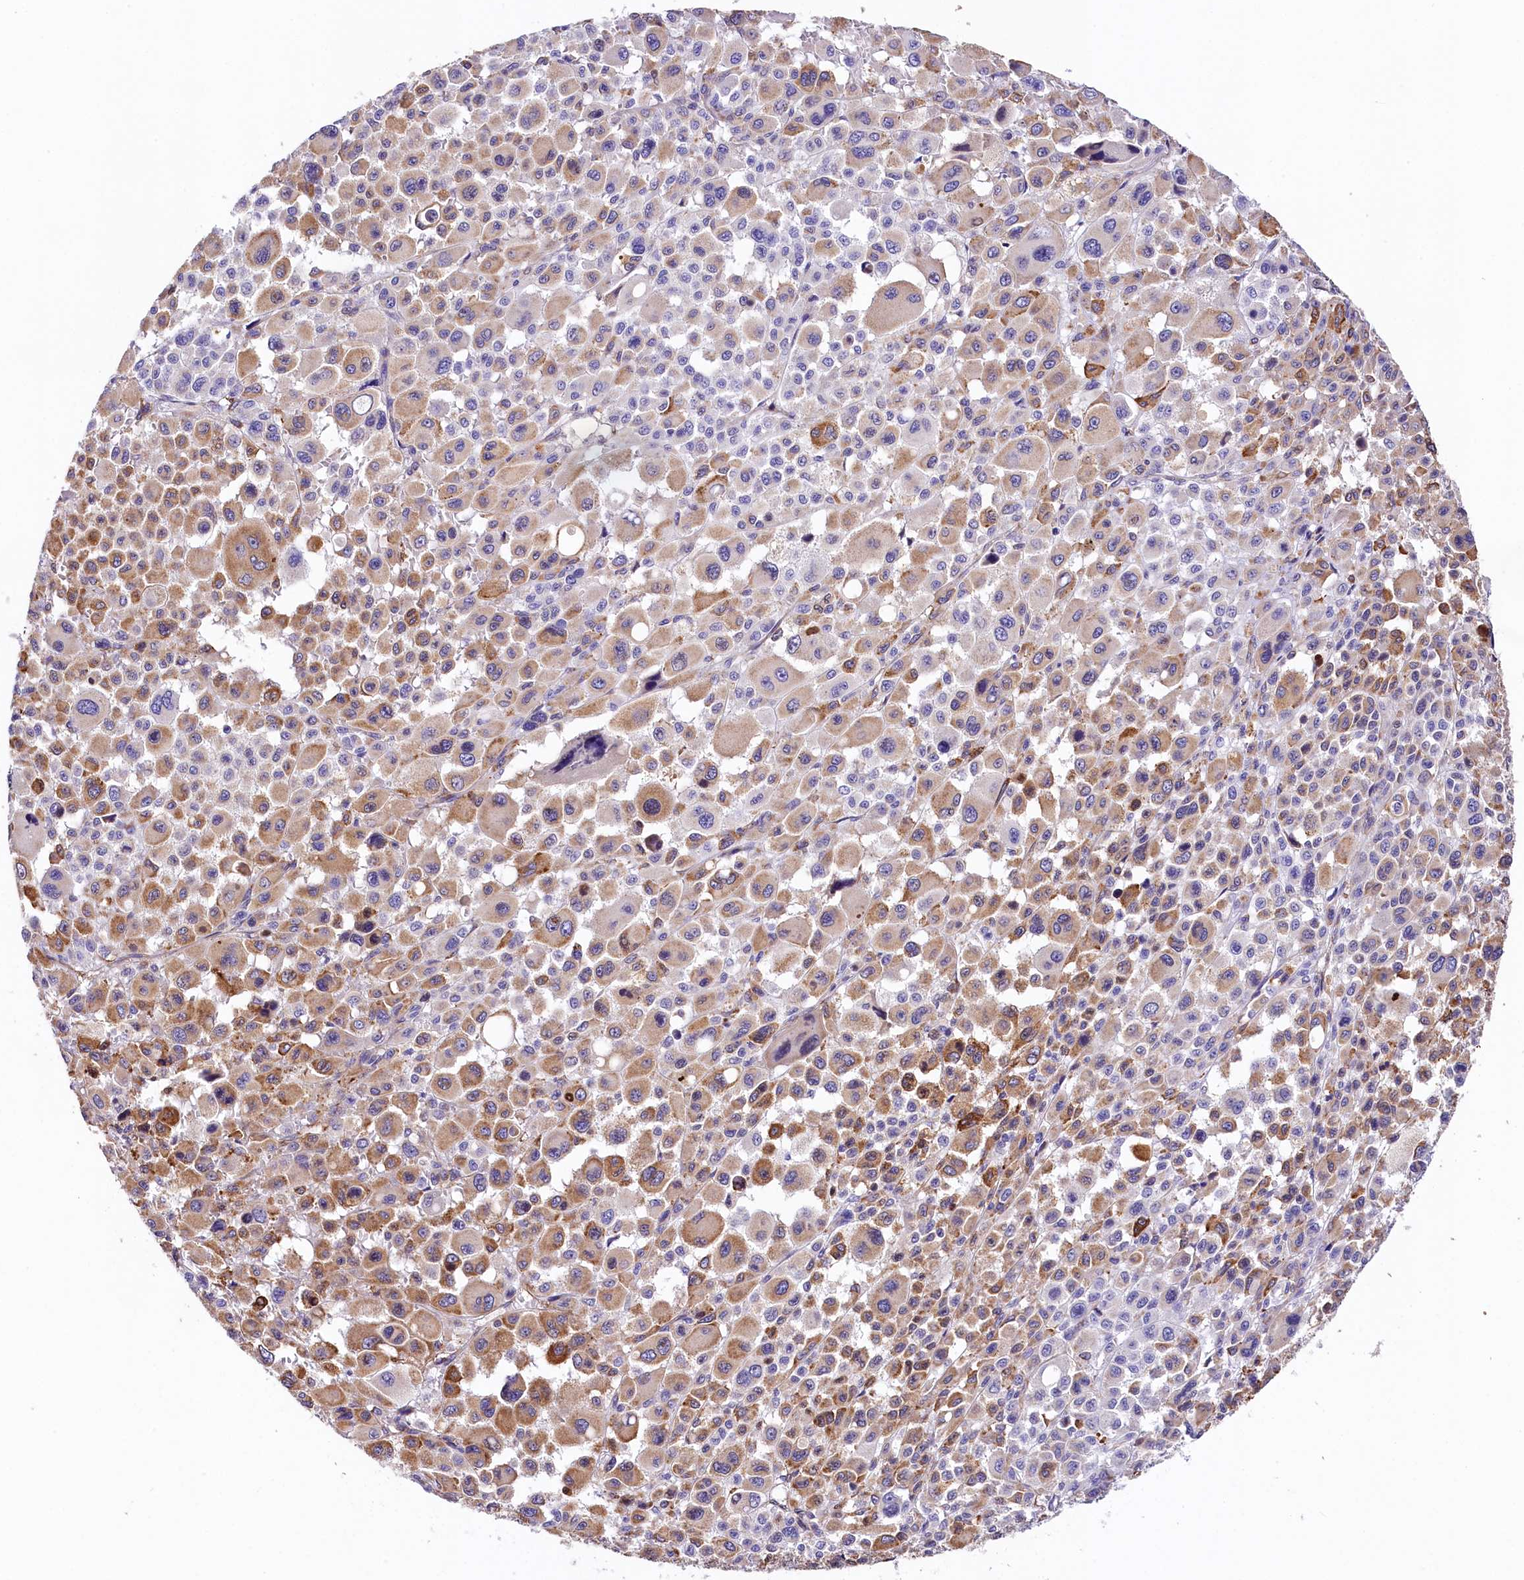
{"staining": {"intensity": "moderate", "quantity": "25%-75%", "location": "cytoplasmic/membranous"}, "tissue": "melanoma", "cell_type": "Tumor cells", "image_type": "cancer", "snomed": [{"axis": "morphology", "description": "Malignant melanoma, Metastatic site"}, {"axis": "topography", "description": "Skin"}], "caption": "High-magnification brightfield microscopy of melanoma stained with DAB (brown) and counterstained with hematoxylin (blue). tumor cells exhibit moderate cytoplasmic/membranous expression is appreciated in about25%-75% of cells. (Stains: DAB in brown, nuclei in blue, Microscopy: brightfield microscopy at high magnification).", "gene": "ITGA1", "patient": {"sex": "female", "age": 74}}